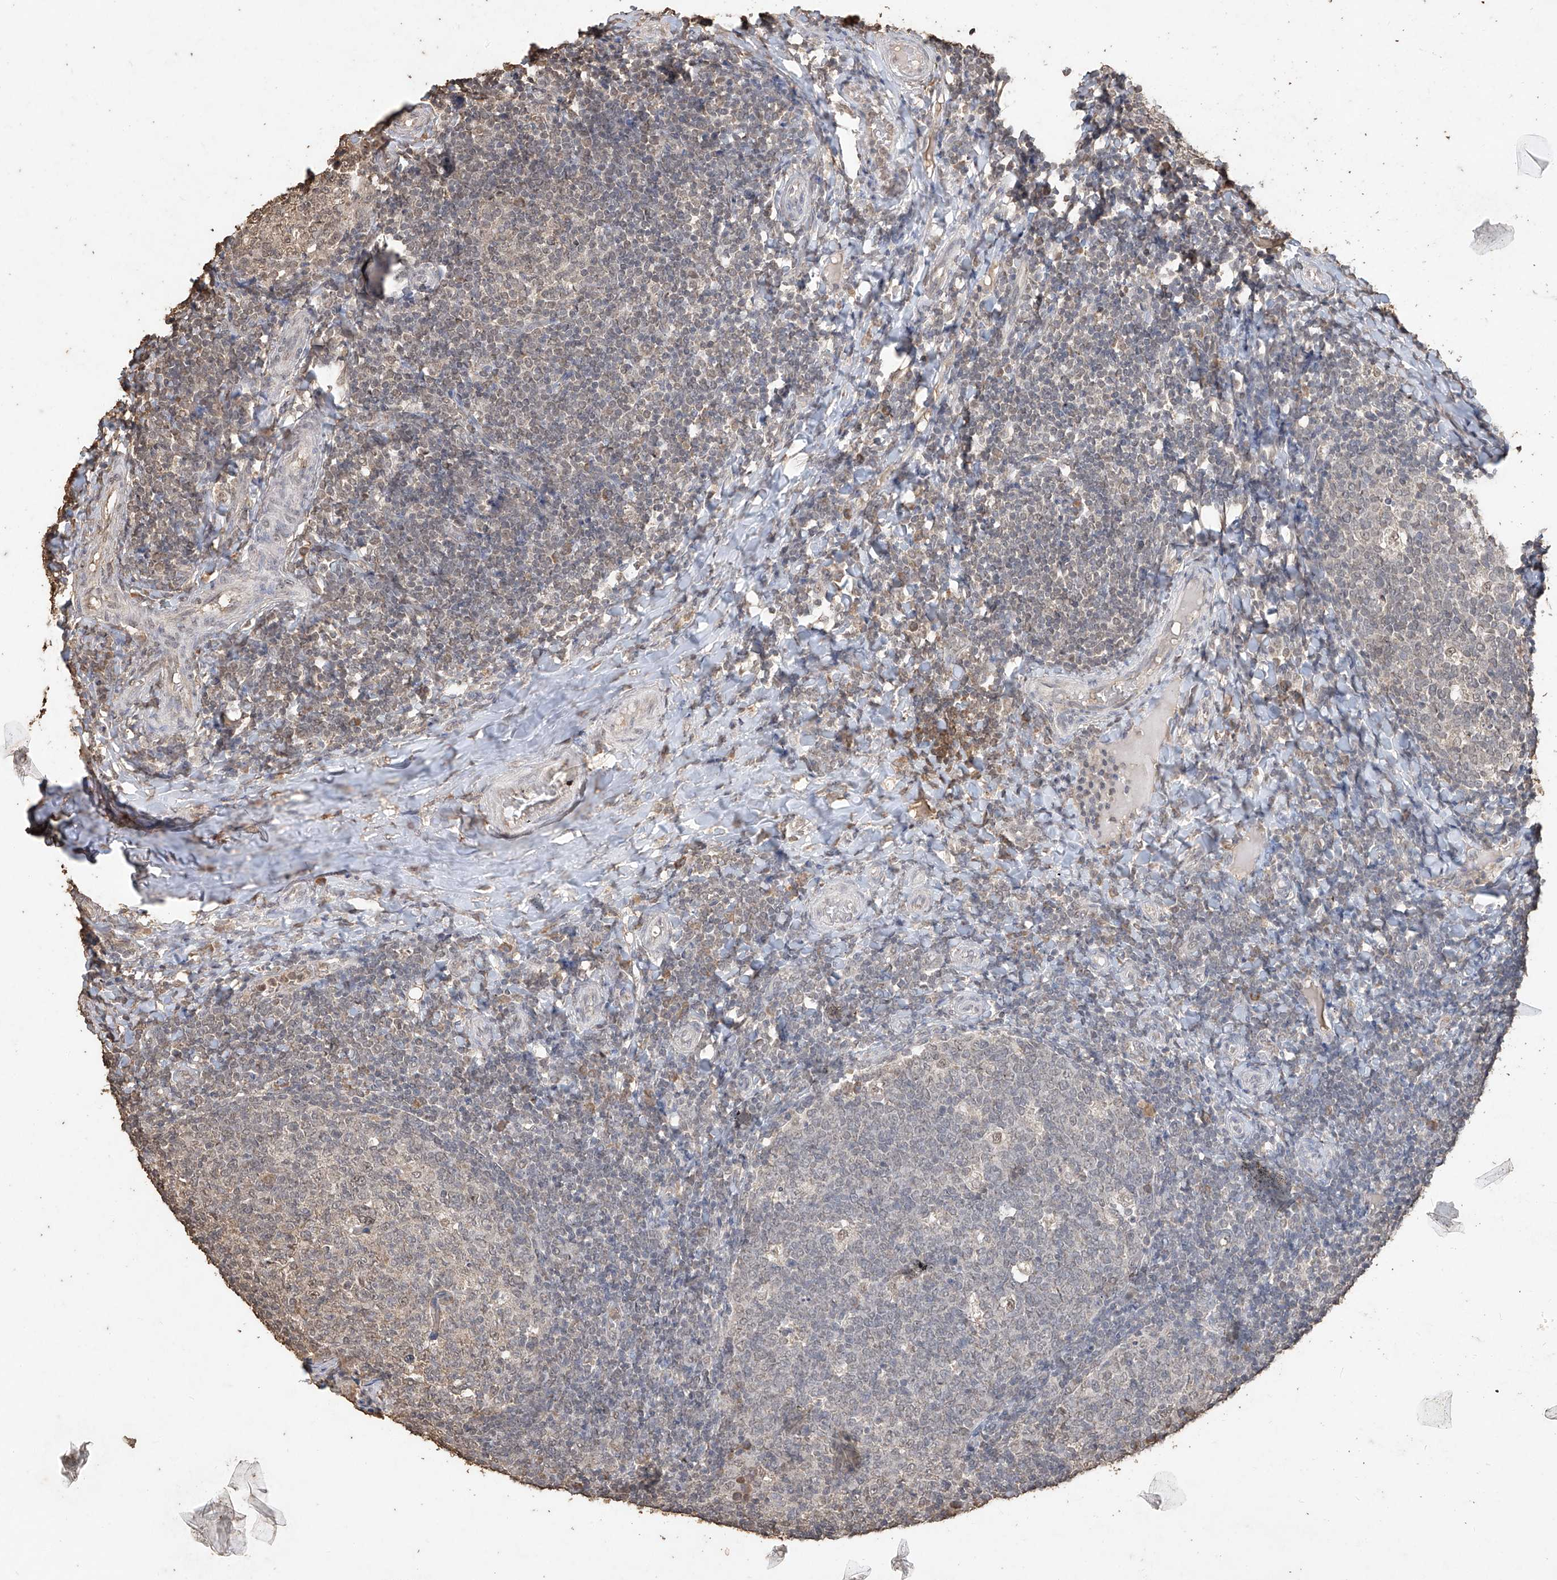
{"staining": {"intensity": "weak", "quantity": "<25%", "location": "nuclear"}, "tissue": "tonsil", "cell_type": "Germinal center cells", "image_type": "normal", "snomed": [{"axis": "morphology", "description": "Normal tissue, NOS"}, {"axis": "topography", "description": "Tonsil"}], "caption": "A high-resolution image shows immunohistochemistry (IHC) staining of unremarkable tonsil, which shows no significant staining in germinal center cells.", "gene": "ELOVL1", "patient": {"sex": "female", "age": 19}}